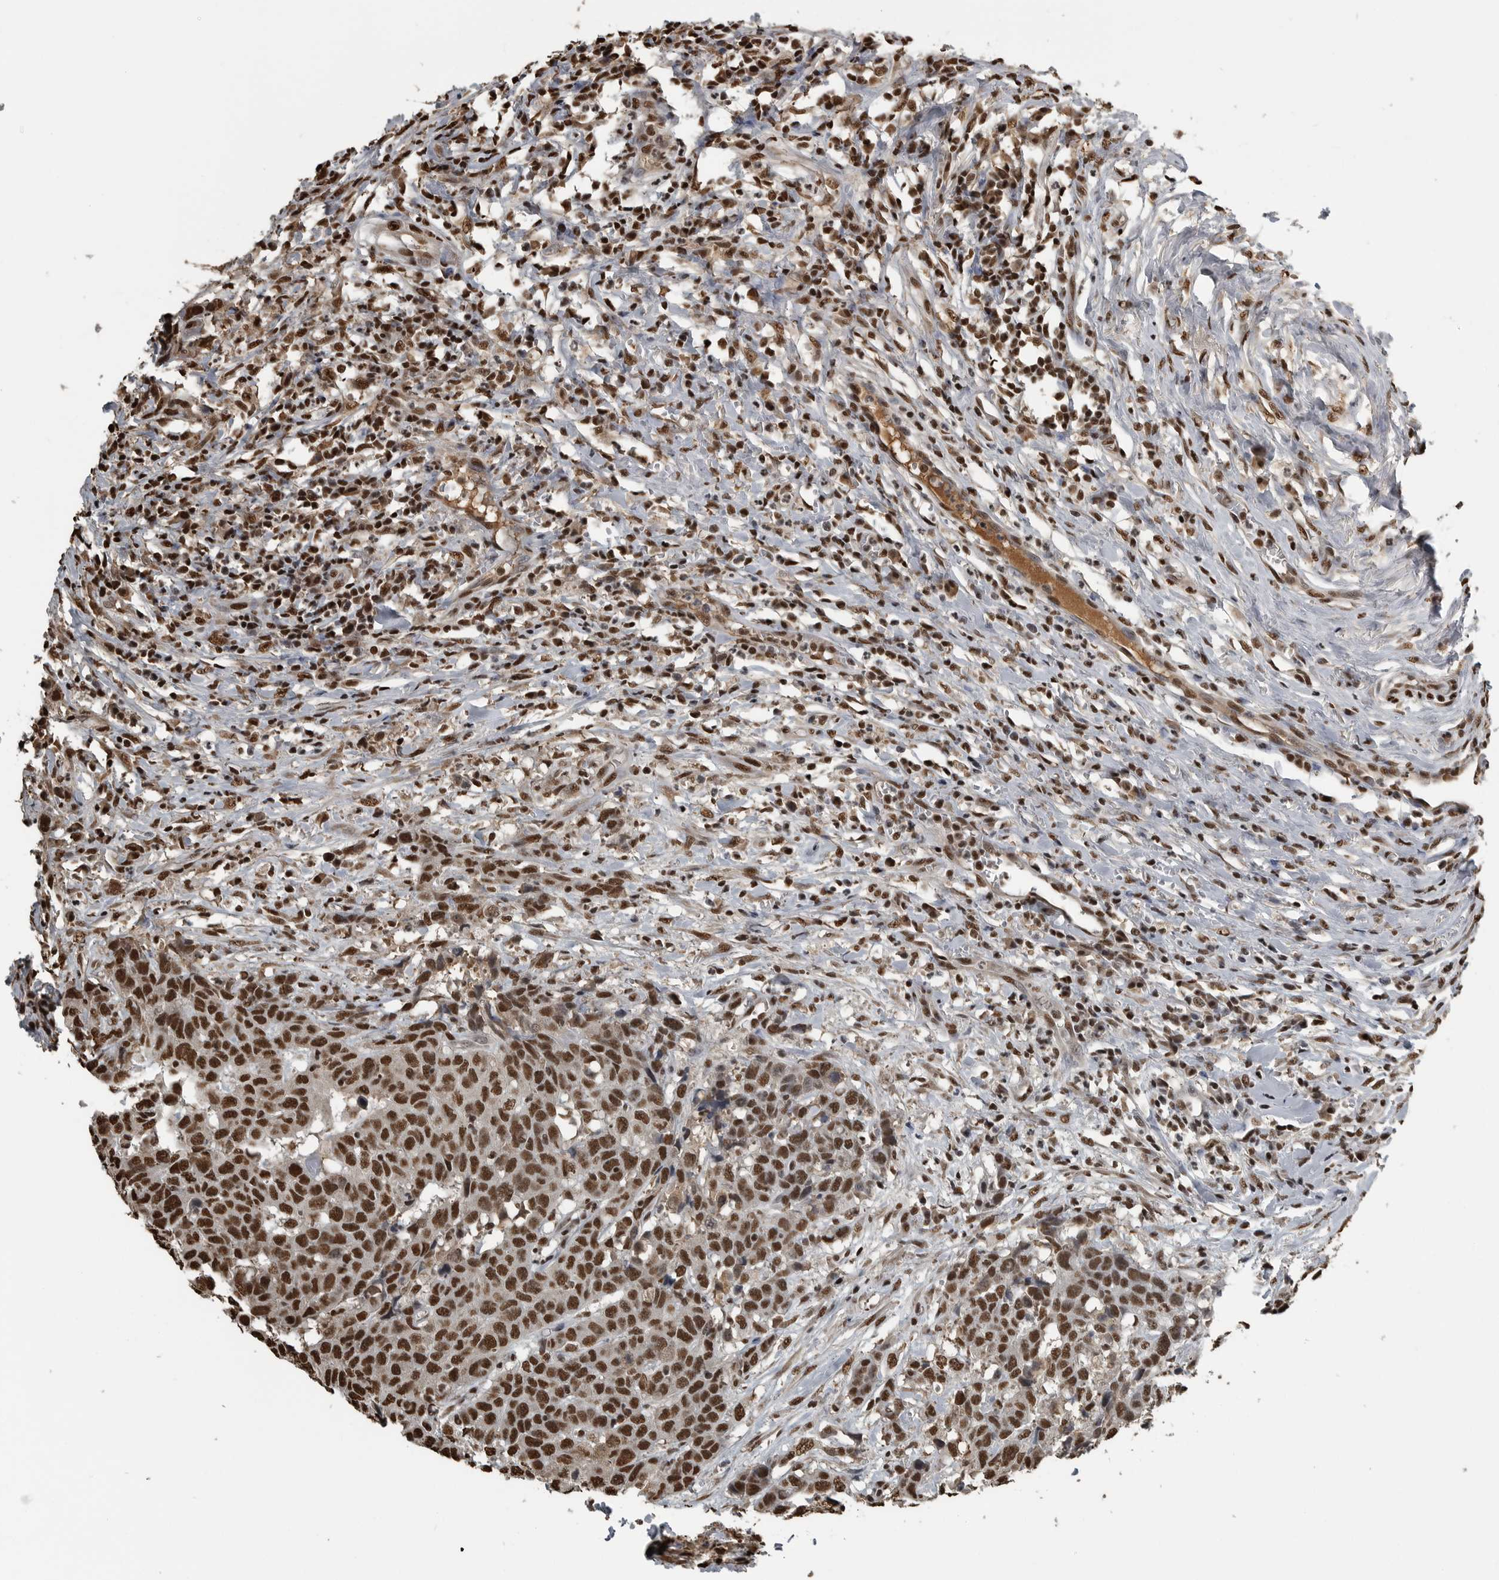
{"staining": {"intensity": "strong", "quantity": ">75%", "location": "nuclear"}, "tissue": "head and neck cancer", "cell_type": "Tumor cells", "image_type": "cancer", "snomed": [{"axis": "morphology", "description": "Squamous cell carcinoma, NOS"}, {"axis": "topography", "description": "Head-Neck"}], "caption": "The photomicrograph demonstrates staining of head and neck cancer (squamous cell carcinoma), revealing strong nuclear protein expression (brown color) within tumor cells.", "gene": "TGS1", "patient": {"sex": "male", "age": 66}}